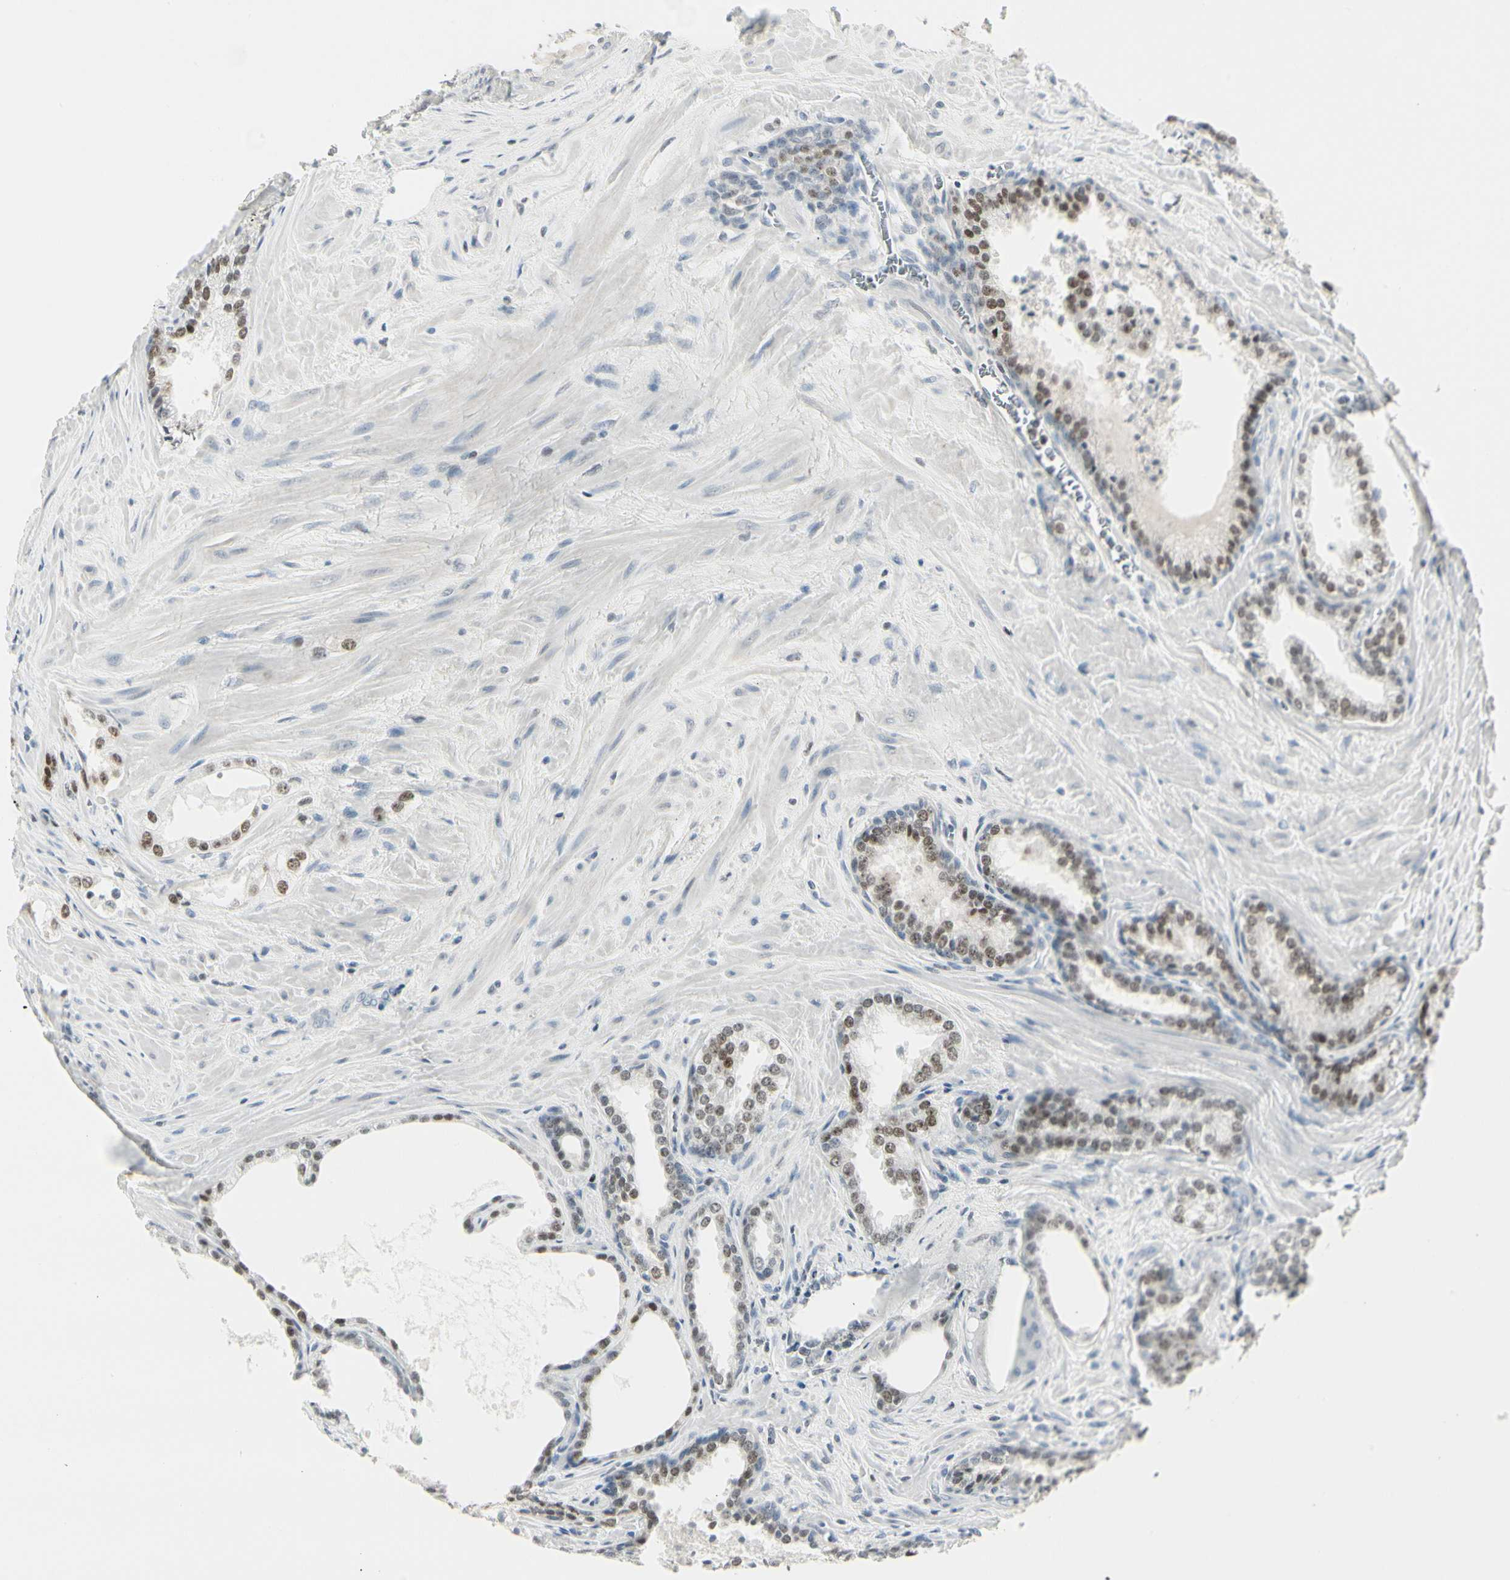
{"staining": {"intensity": "moderate", "quantity": ">75%", "location": "nuclear"}, "tissue": "prostate cancer", "cell_type": "Tumor cells", "image_type": "cancer", "snomed": [{"axis": "morphology", "description": "Adenocarcinoma, Low grade"}, {"axis": "topography", "description": "Prostate"}], "caption": "Immunohistochemical staining of adenocarcinoma (low-grade) (prostate) exhibits medium levels of moderate nuclear protein positivity in about >75% of tumor cells.", "gene": "ZBTB7B", "patient": {"sex": "male", "age": 60}}